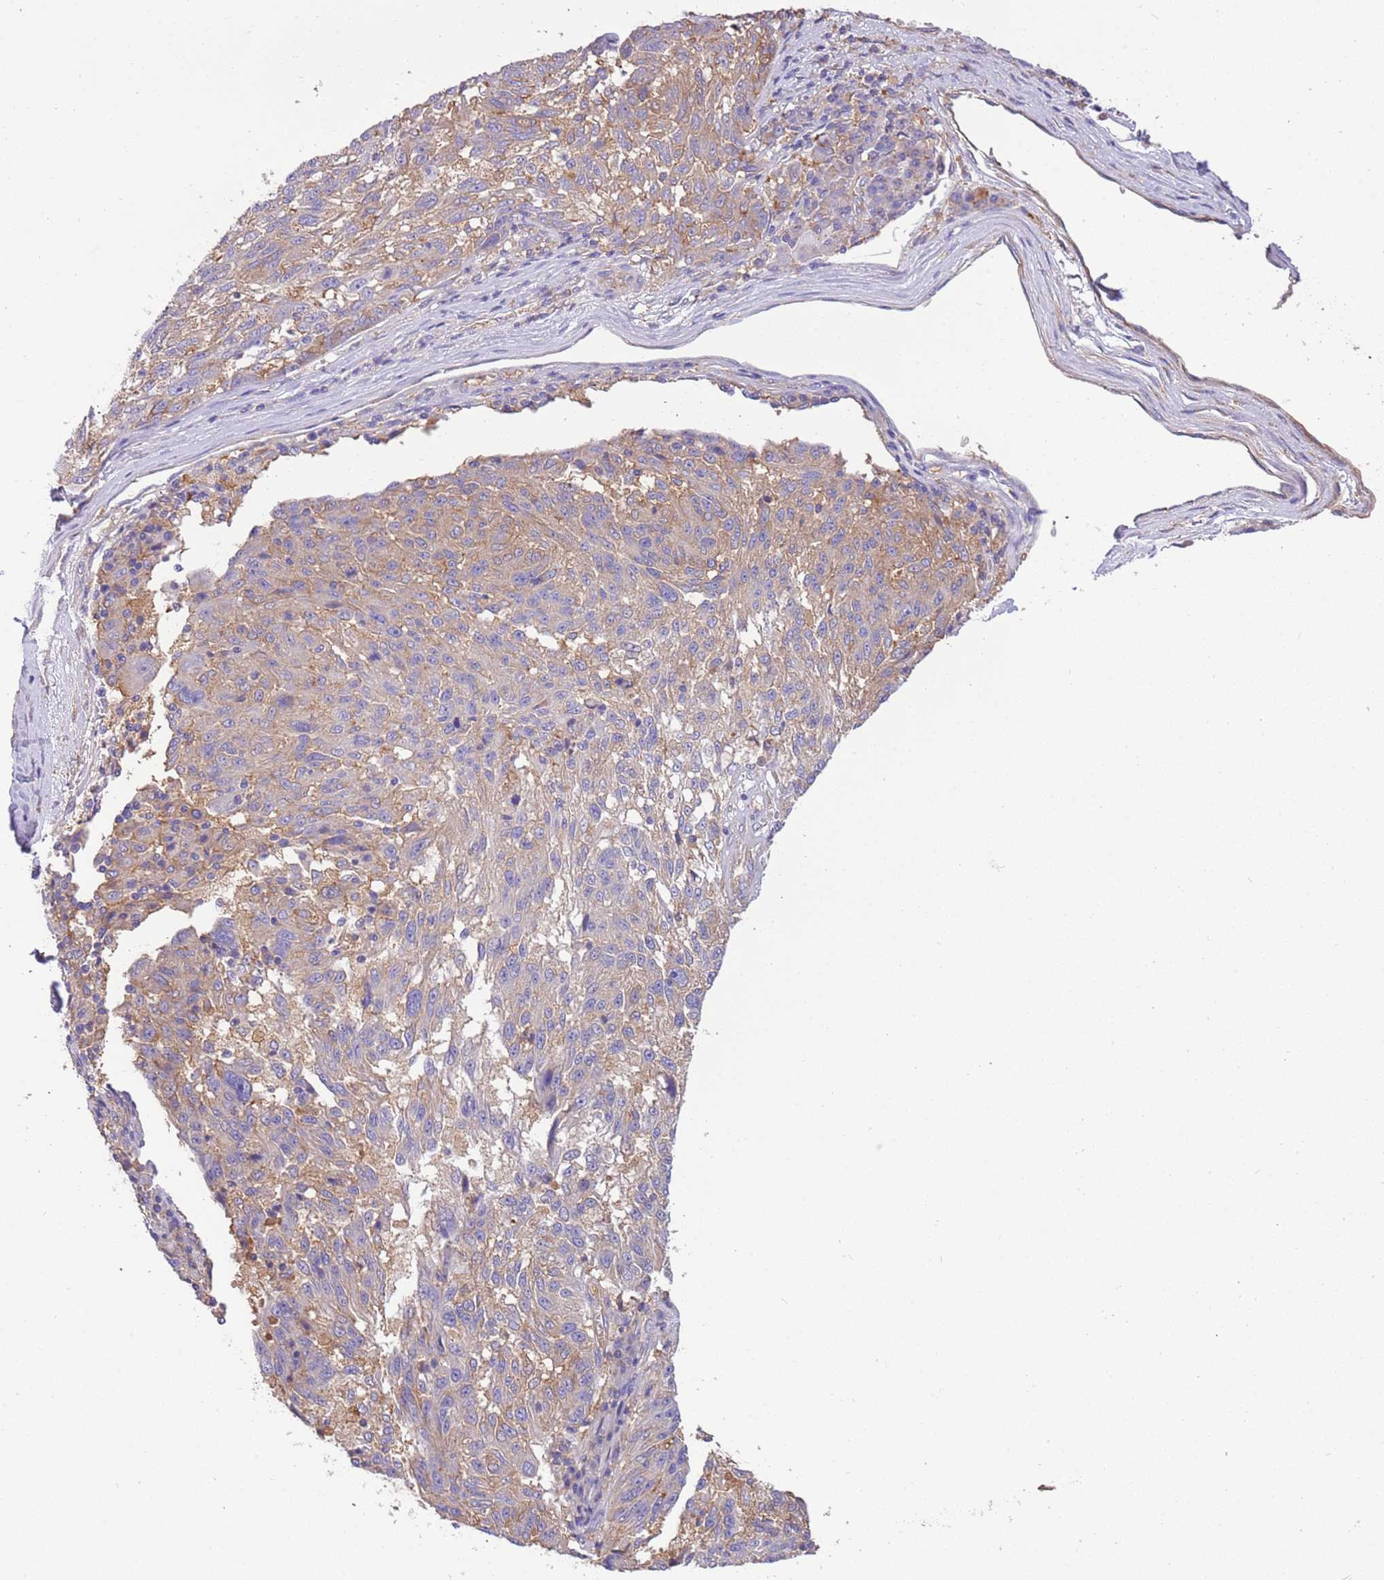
{"staining": {"intensity": "weak", "quantity": "25%-75%", "location": "cytoplasmic/membranous"}, "tissue": "melanoma", "cell_type": "Tumor cells", "image_type": "cancer", "snomed": [{"axis": "morphology", "description": "Malignant melanoma, NOS"}, {"axis": "topography", "description": "Skin"}], "caption": "Immunohistochemical staining of human melanoma shows low levels of weak cytoplasmic/membranous positivity in approximately 25%-75% of tumor cells. The staining was performed using DAB to visualize the protein expression in brown, while the nuclei were stained in blue with hematoxylin (Magnification: 20x).", "gene": "NAALADL1", "patient": {"sex": "male", "age": 53}}